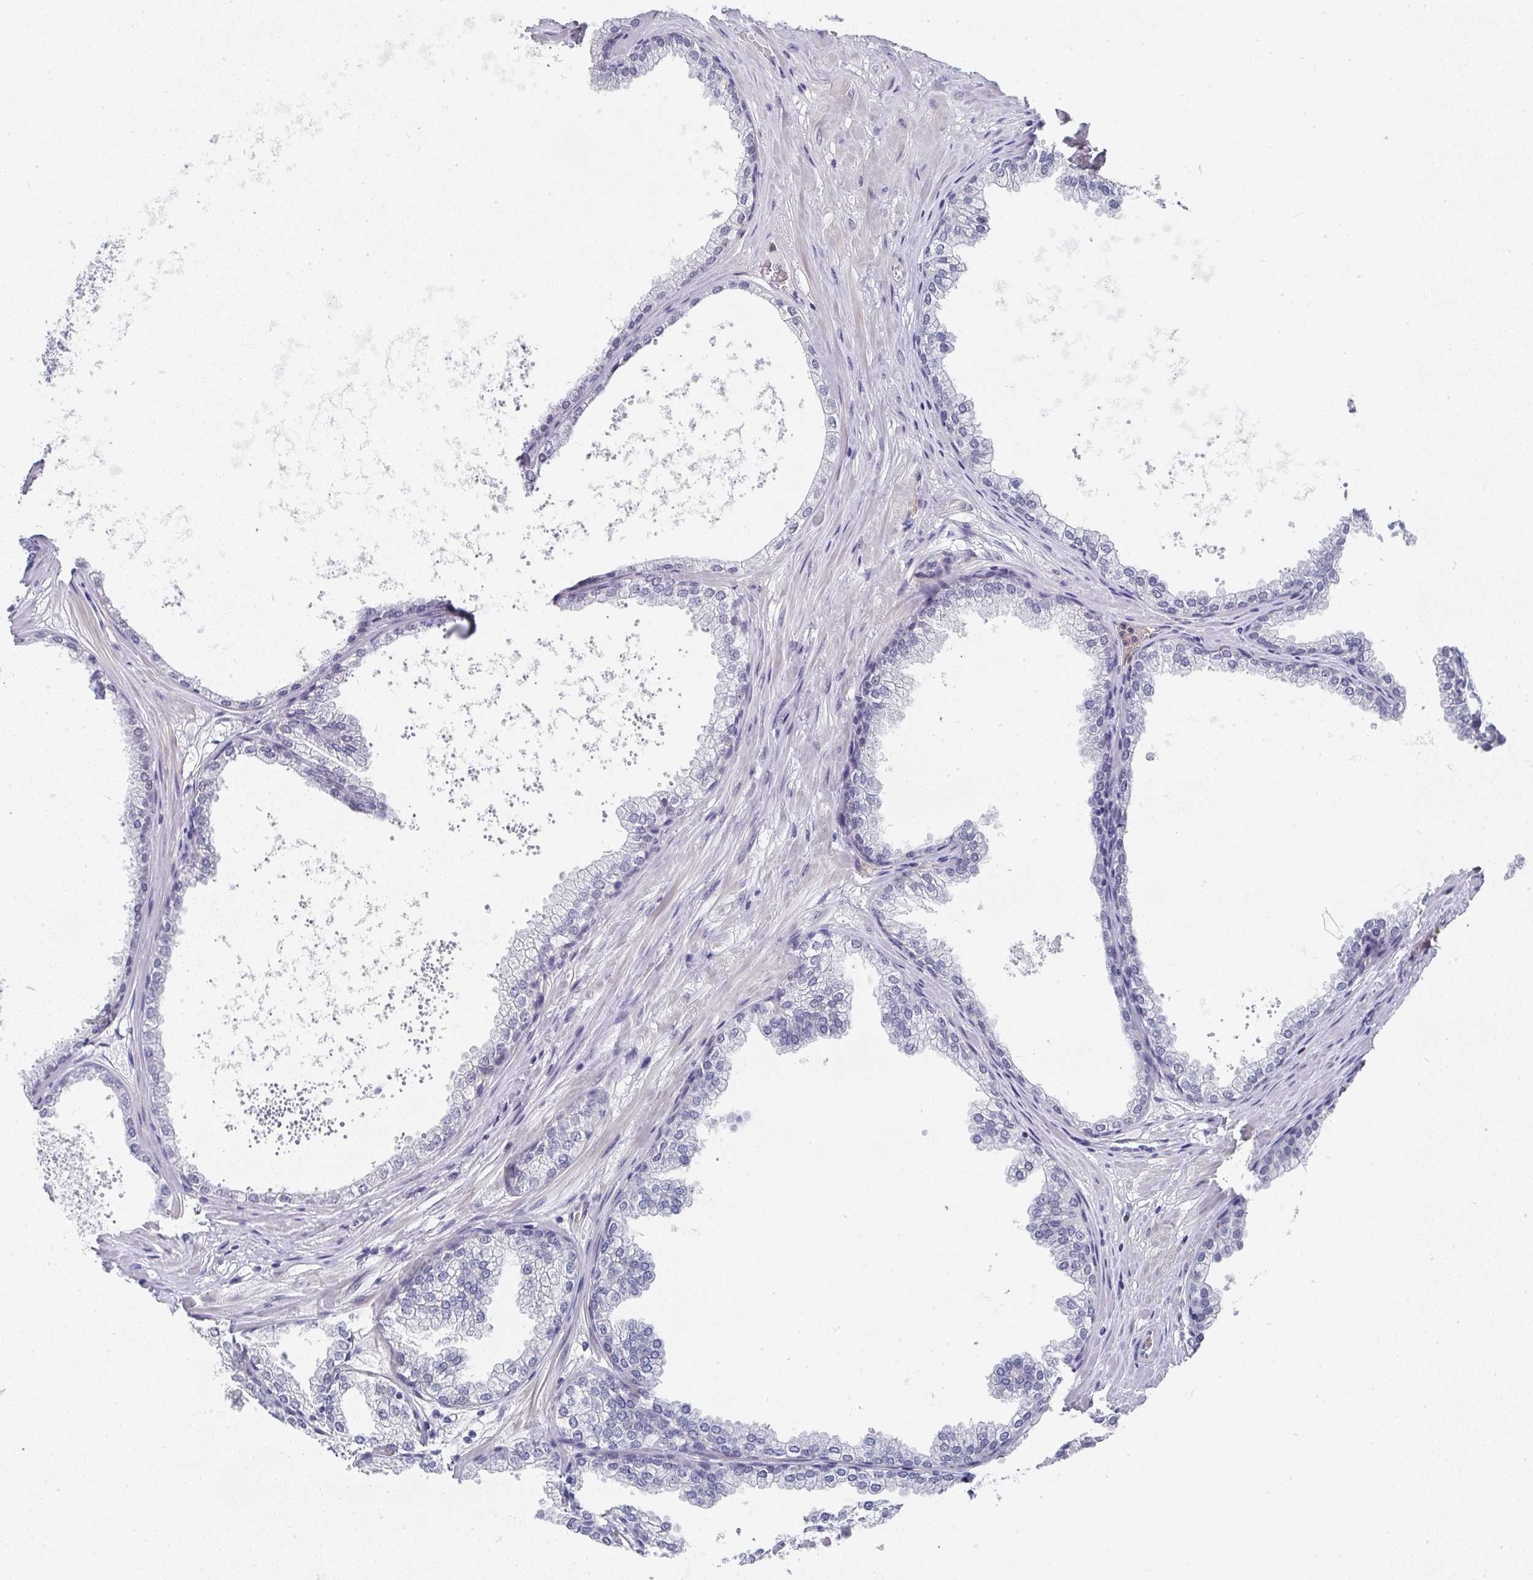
{"staining": {"intensity": "negative", "quantity": "none", "location": "none"}, "tissue": "prostate", "cell_type": "Glandular cells", "image_type": "normal", "snomed": [{"axis": "morphology", "description": "Normal tissue, NOS"}, {"axis": "topography", "description": "Prostate"}], "caption": "Glandular cells are negative for protein expression in benign human prostate. (Brightfield microscopy of DAB (3,3'-diaminobenzidine) IHC at high magnification).", "gene": "NCF1", "patient": {"sex": "male", "age": 37}}